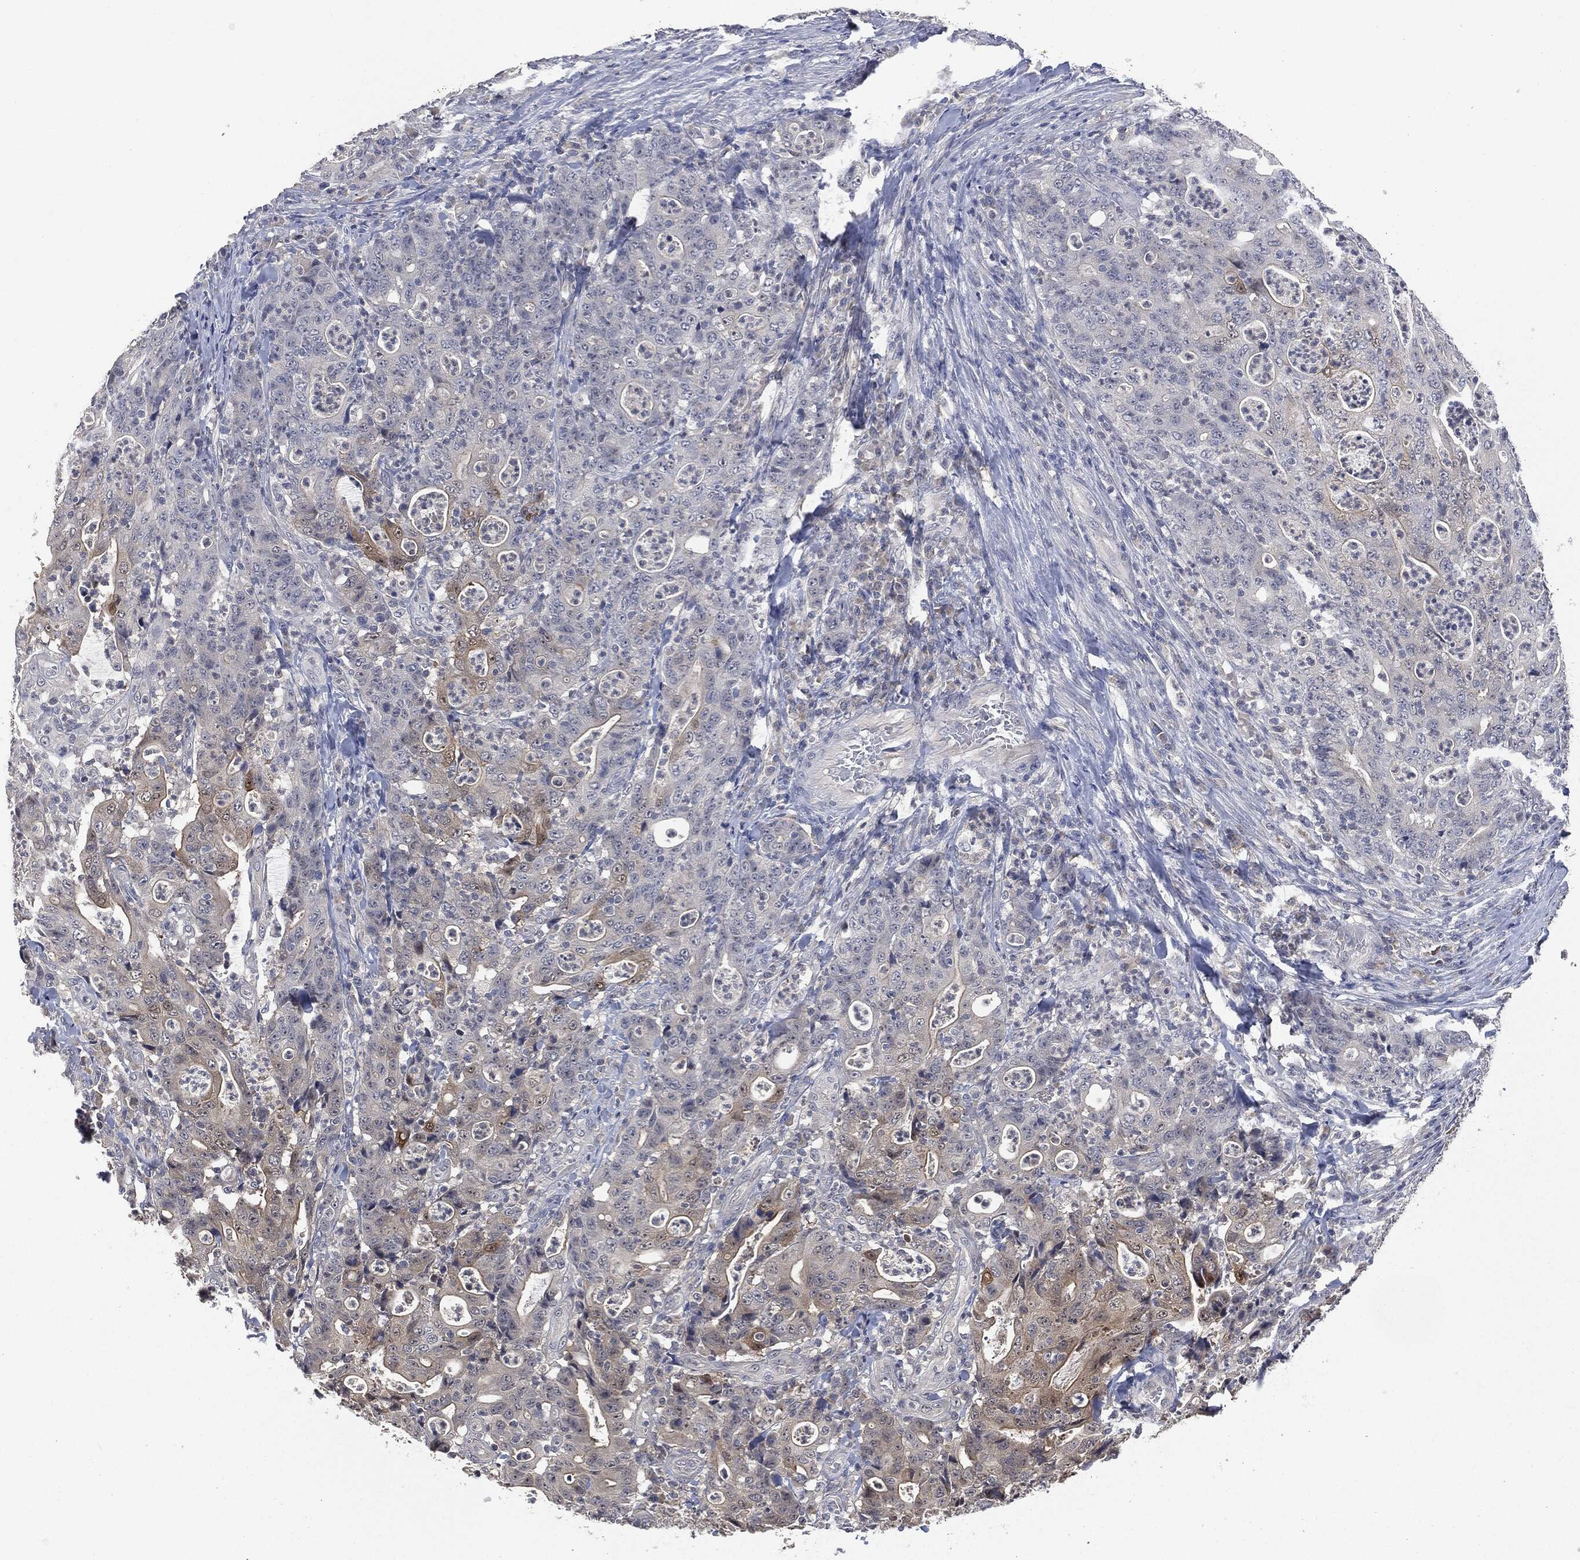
{"staining": {"intensity": "moderate", "quantity": "<25%", "location": "cytoplasmic/membranous"}, "tissue": "colorectal cancer", "cell_type": "Tumor cells", "image_type": "cancer", "snomed": [{"axis": "morphology", "description": "Adenocarcinoma, NOS"}, {"axis": "topography", "description": "Colon"}], "caption": "Human adenocarcinoma (colorectal) stained with a protein marker exhibits moderate staining in tumor cells.", "gene": "IL1RN", "patient": {"sex": "male", "age": 70}}